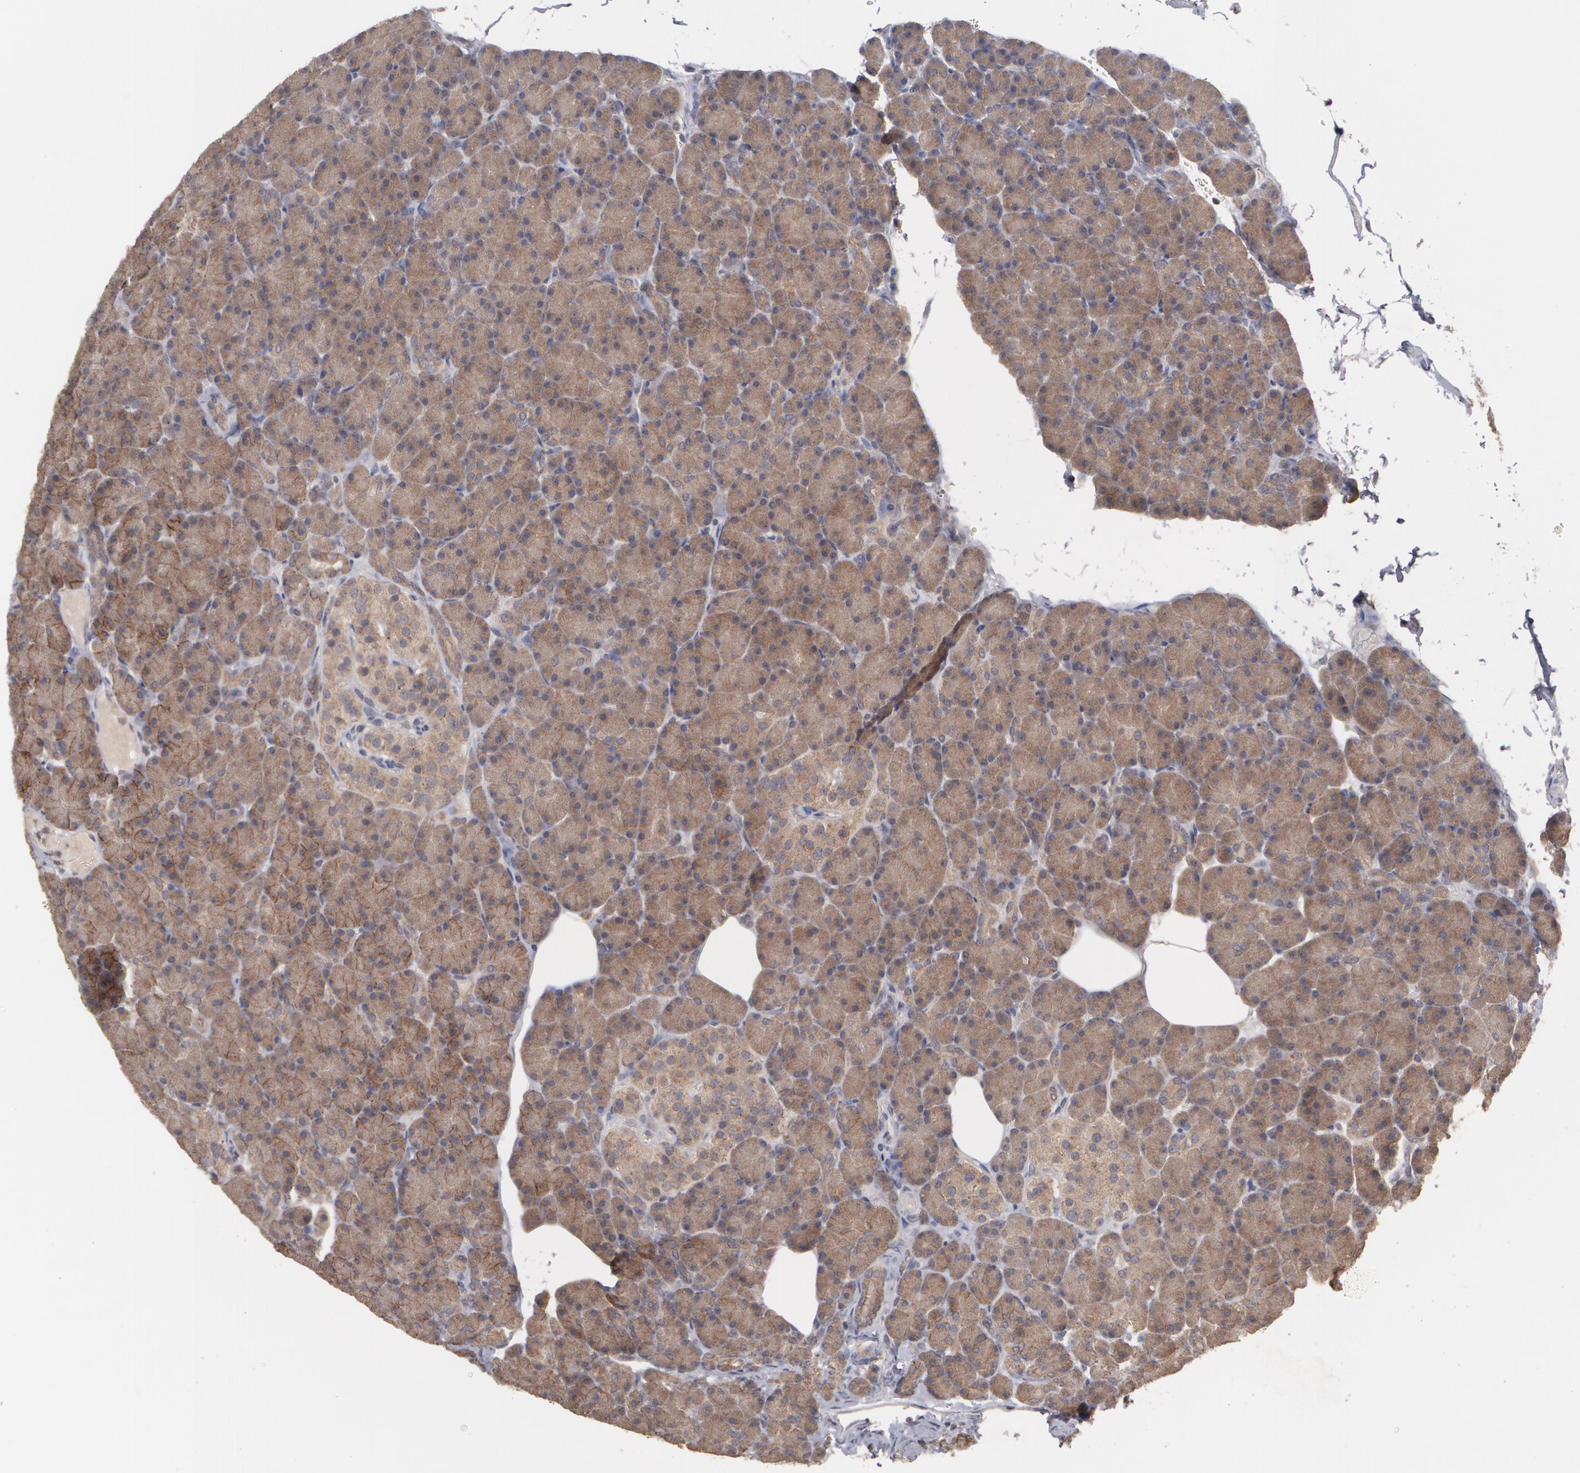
{"staining": {"intensity": "moderate", "quantity": ">75%", "location": "cytoplasmic/membranous"}, "tissue": "pancreas", "cell_type": "Exocrine glandular cells", "image_type": "normal", "snomed": [{"axis": "morphology", "description": "Normal tissue, NOS"}, {"axis": "topography", "description": "Pancreas"}], "caption": "Pancreas stained for a protein reveals moderate cytoplasmic/membranous positivity in exocrine glandular cells. (DAB (3,3'-diaminobenzidine) IHC with brightfield microscopy, high magnification).", "gene": "ARF6", "patient": {"sex": "female", "age": 43}}